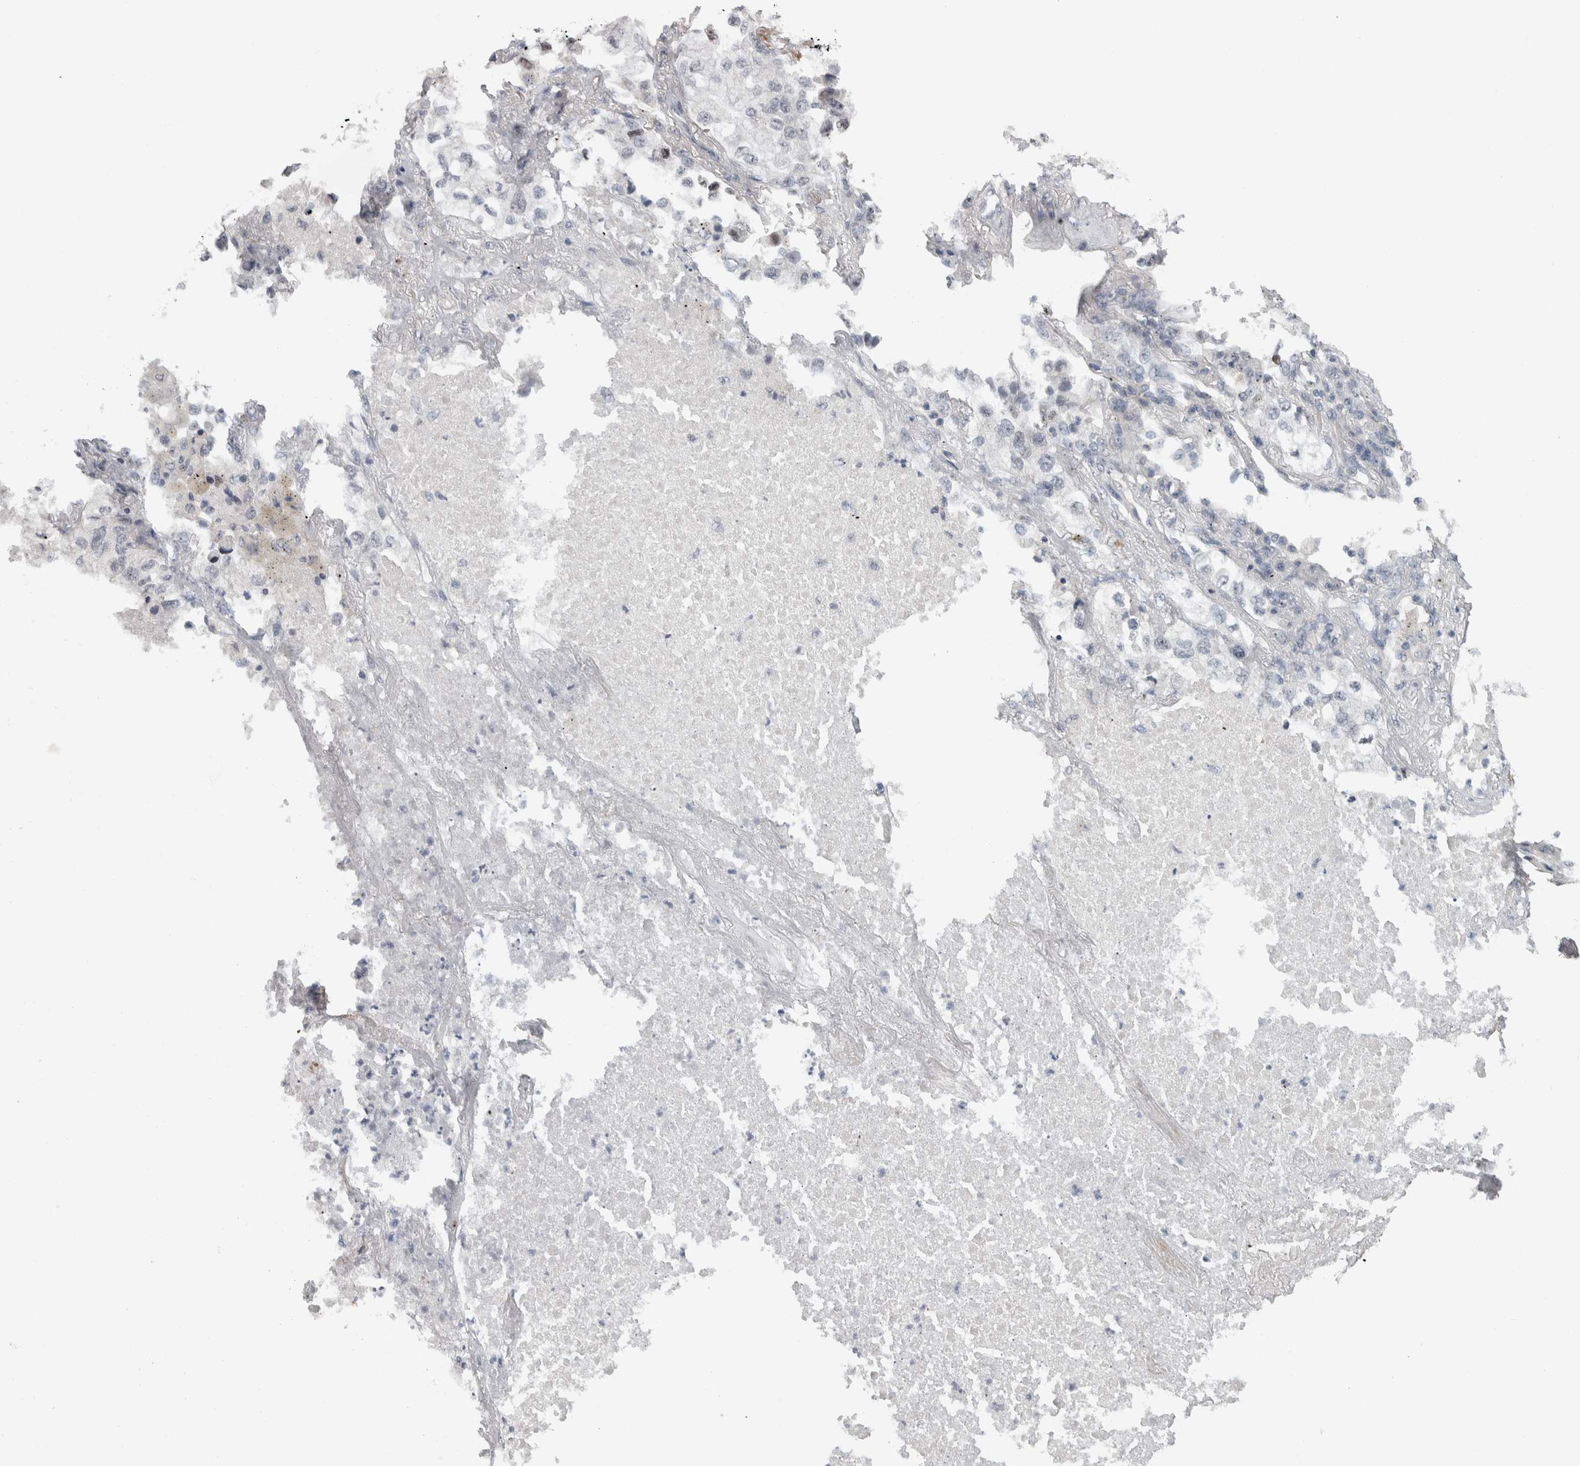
{"staining": {"intensity": "negative", "quantity": "none", "location": "none"}, "tissue": "lung cancer", "cell_type": "Tumor cells", "image_type": "cancer", "snomed": [{"axis": "morphology", "description": "Adenocarcinoma, NOS"}, {"axis": "topography", "description": "Lung"}], "caption": "A histopathology image of human lung cancer (adenocarcinoma) is negative for staining in tumor cells.", "gene": "RBM28", "patient": {"sex": "male", "age": 63}}